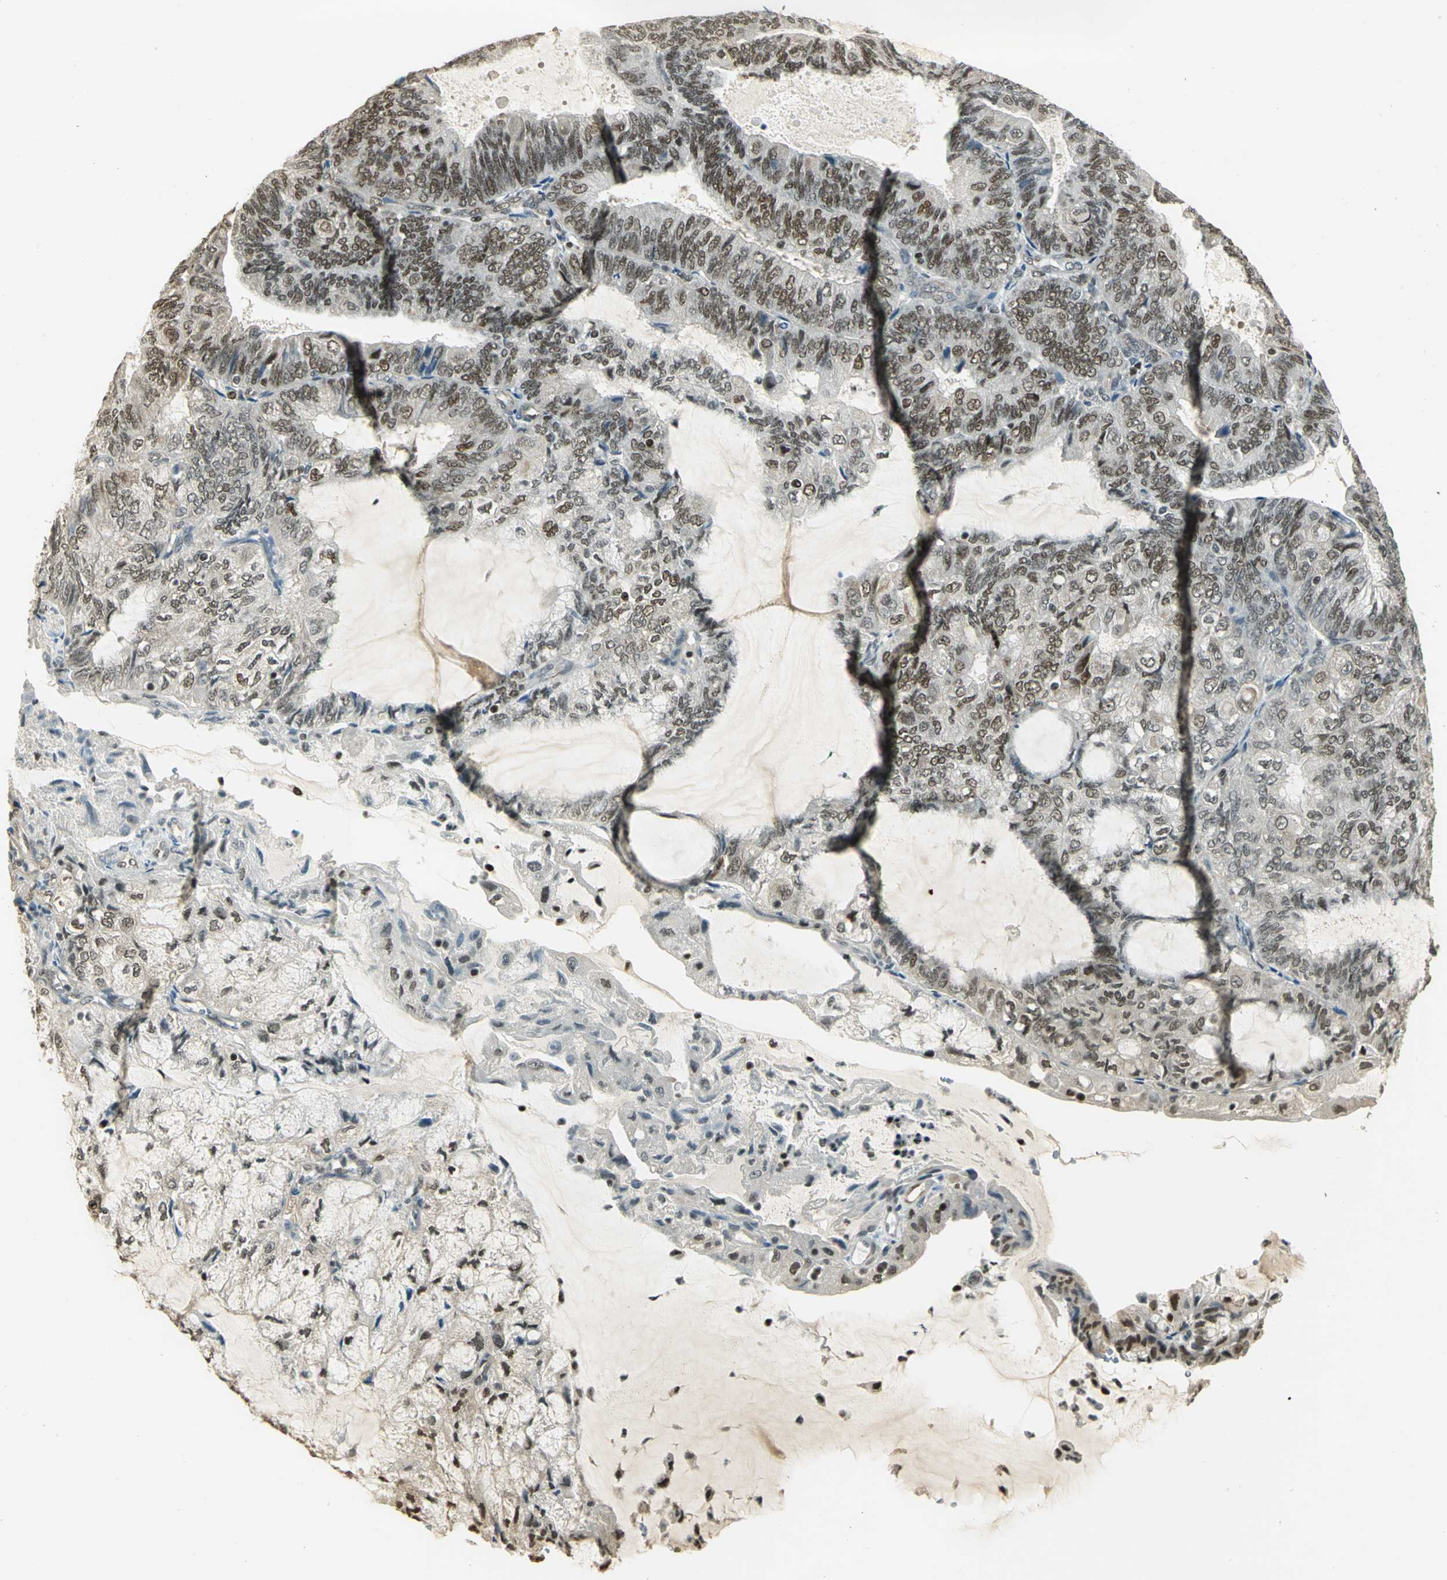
{"staining": {"intensity": "weak", "quantity": ">75%", "location": "nuclear"}, "tissue": "endometrial cancer", "cell_type": "Tumor cells", "image_type": "cancer", "snomed": [{"axis": "morphology", "description": "Adenocarcinoma, NOS"}, {"axis": "topography", "description": "Endometrium"}], "caption": "This is a histology image of IHC staining of endometrial adenocarcinoma, which shows weak positivity in the nuclear of tumor cells.", "gene": "ELF1", "patient": {"sex": "female", "age": 81}}